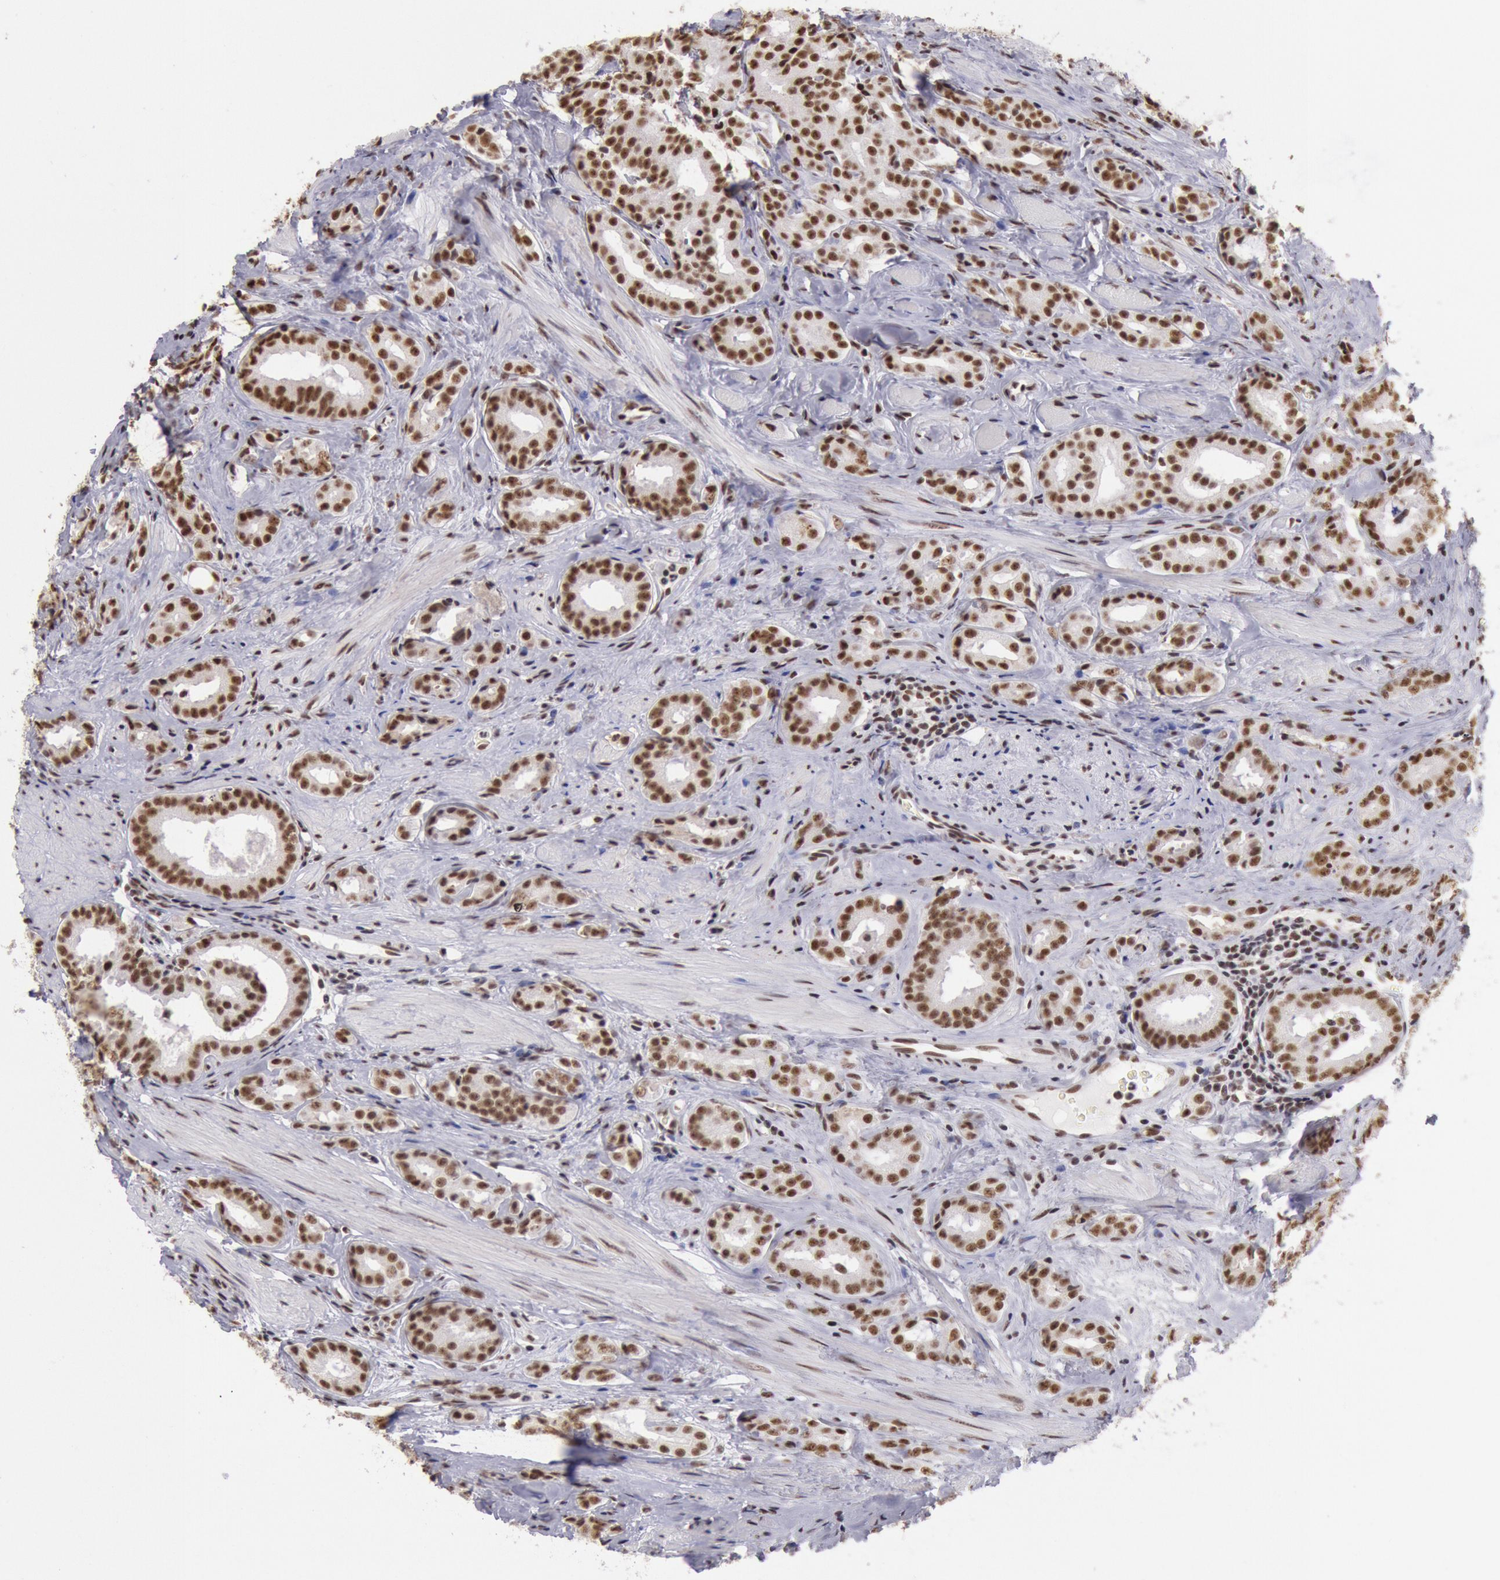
{"staining": {"intensity": "strong", "quantity": ">75%", "location": "nuclear"}, "tissue": "prostate cancer", "cell_type": "Tumor cells", "image_type": "cancer", "snomed": [{"axis": "morphology", "description": "Adenocarcinoma, Medium grade"}, {"axis": "topography", "description": "Prostate"}], "caption": "Immunohistochemical staining of human prostate adenocarcinoma (medium-grade) reveals high levels of strong nuclear expression in about >75% of tumor cells. (DAB = brown stain, brightfield microscopy at high magnification).", "gene": "SNRPD3", "patient": {"sex": "male", "age": 53}}